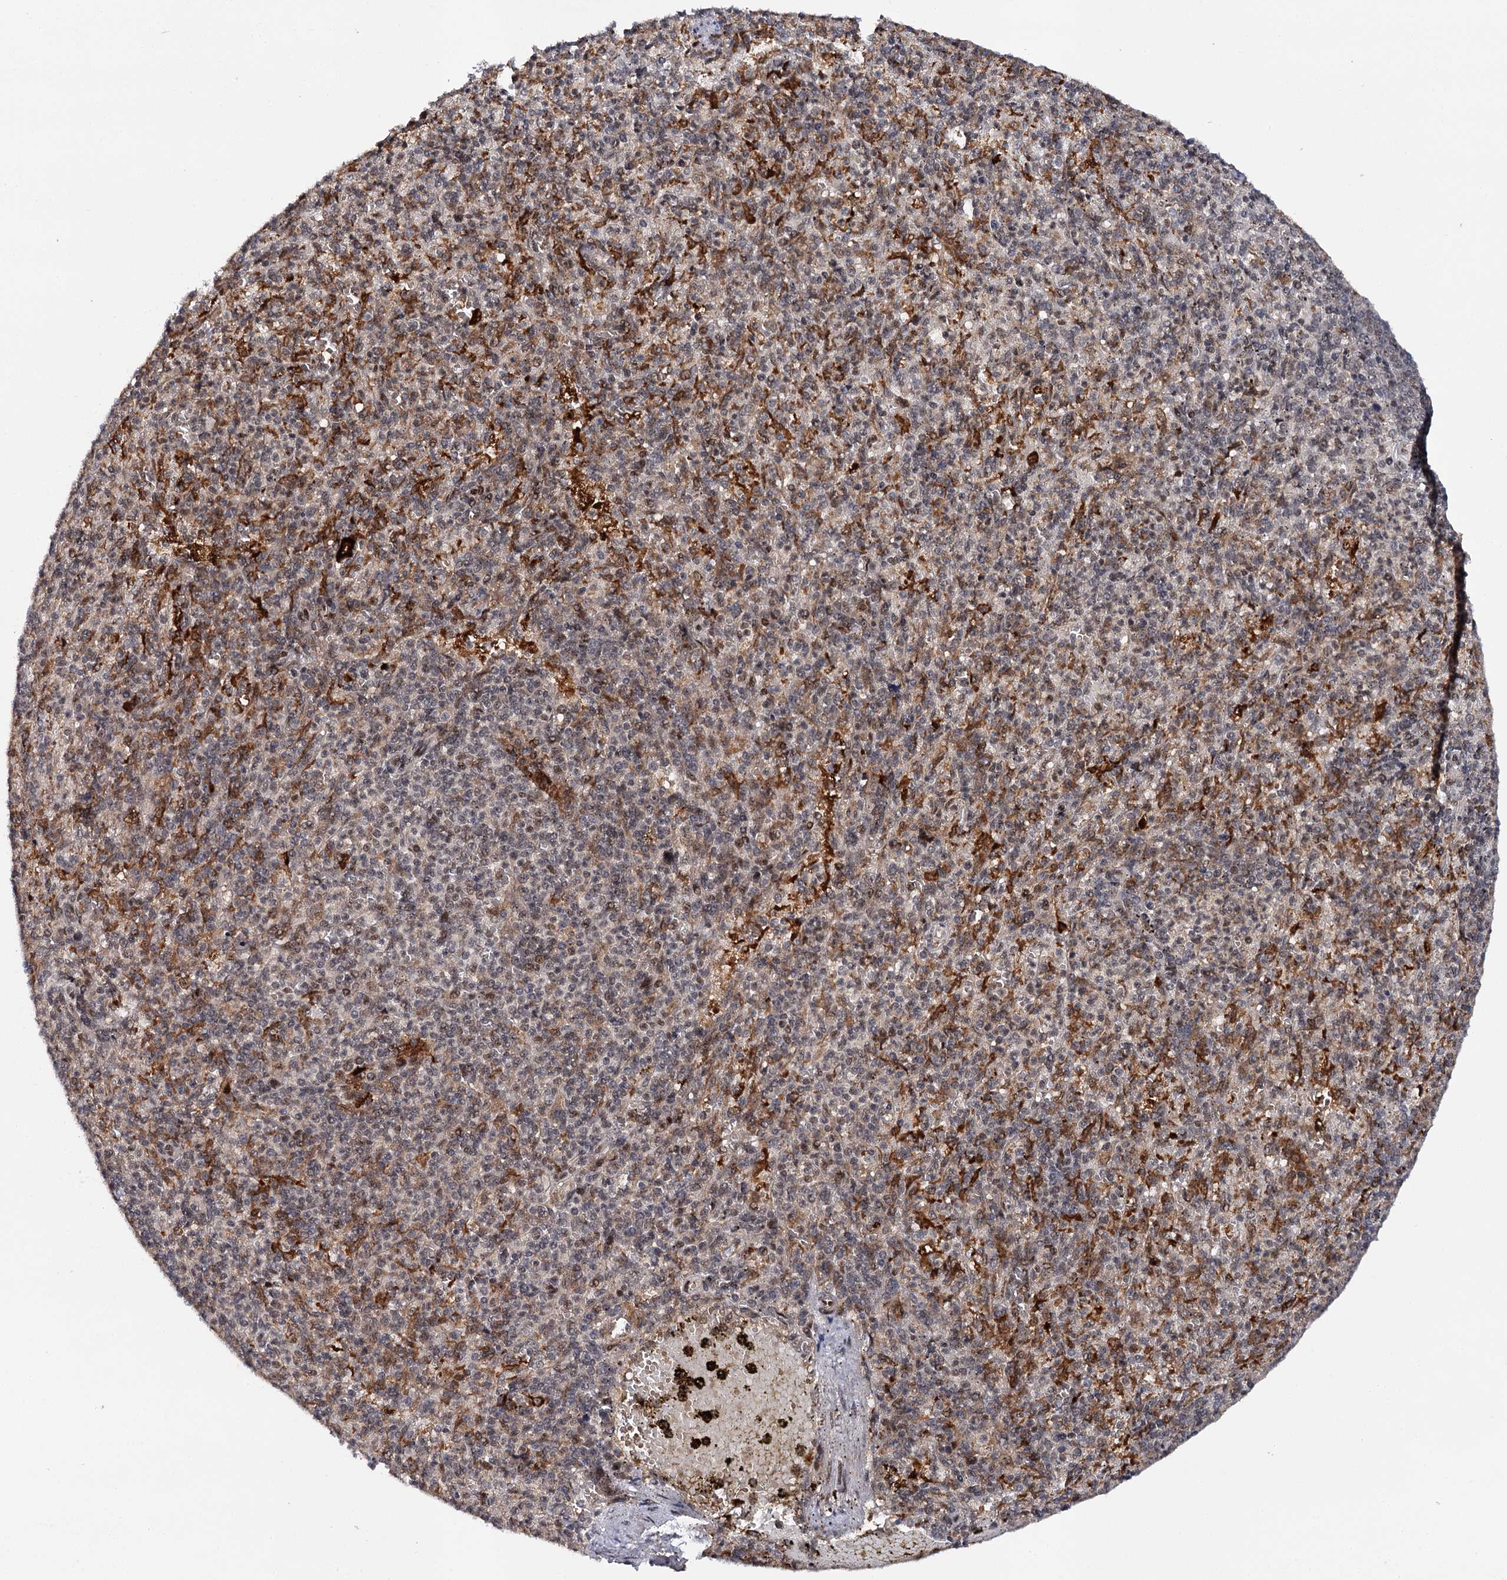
{"staining": {"intensity": "weak", "quantity": "25%-75%", "location": "nuclear"}, "tissue": "spleen", "cell_type": "Cells in red pulp", "image_type": "normal", "snomed": [{"axis": "morphology", "description": "Normal tissue, NOS"}, {"axis": "topography", "description": "Spleen"}], "caption": "DAB (3,3'-diaminobenzidine) immunohistochemical staining of benign human spleen reveals weak nuclear protein positivity in about 25%-75% of cells in red pulp. (DAB (3,3'-diaminobenzidine) = brown stain, brightfield microscopy at high magnification).", "gene": "BUD13", "patient": {"sex": "female", "age": 74}}